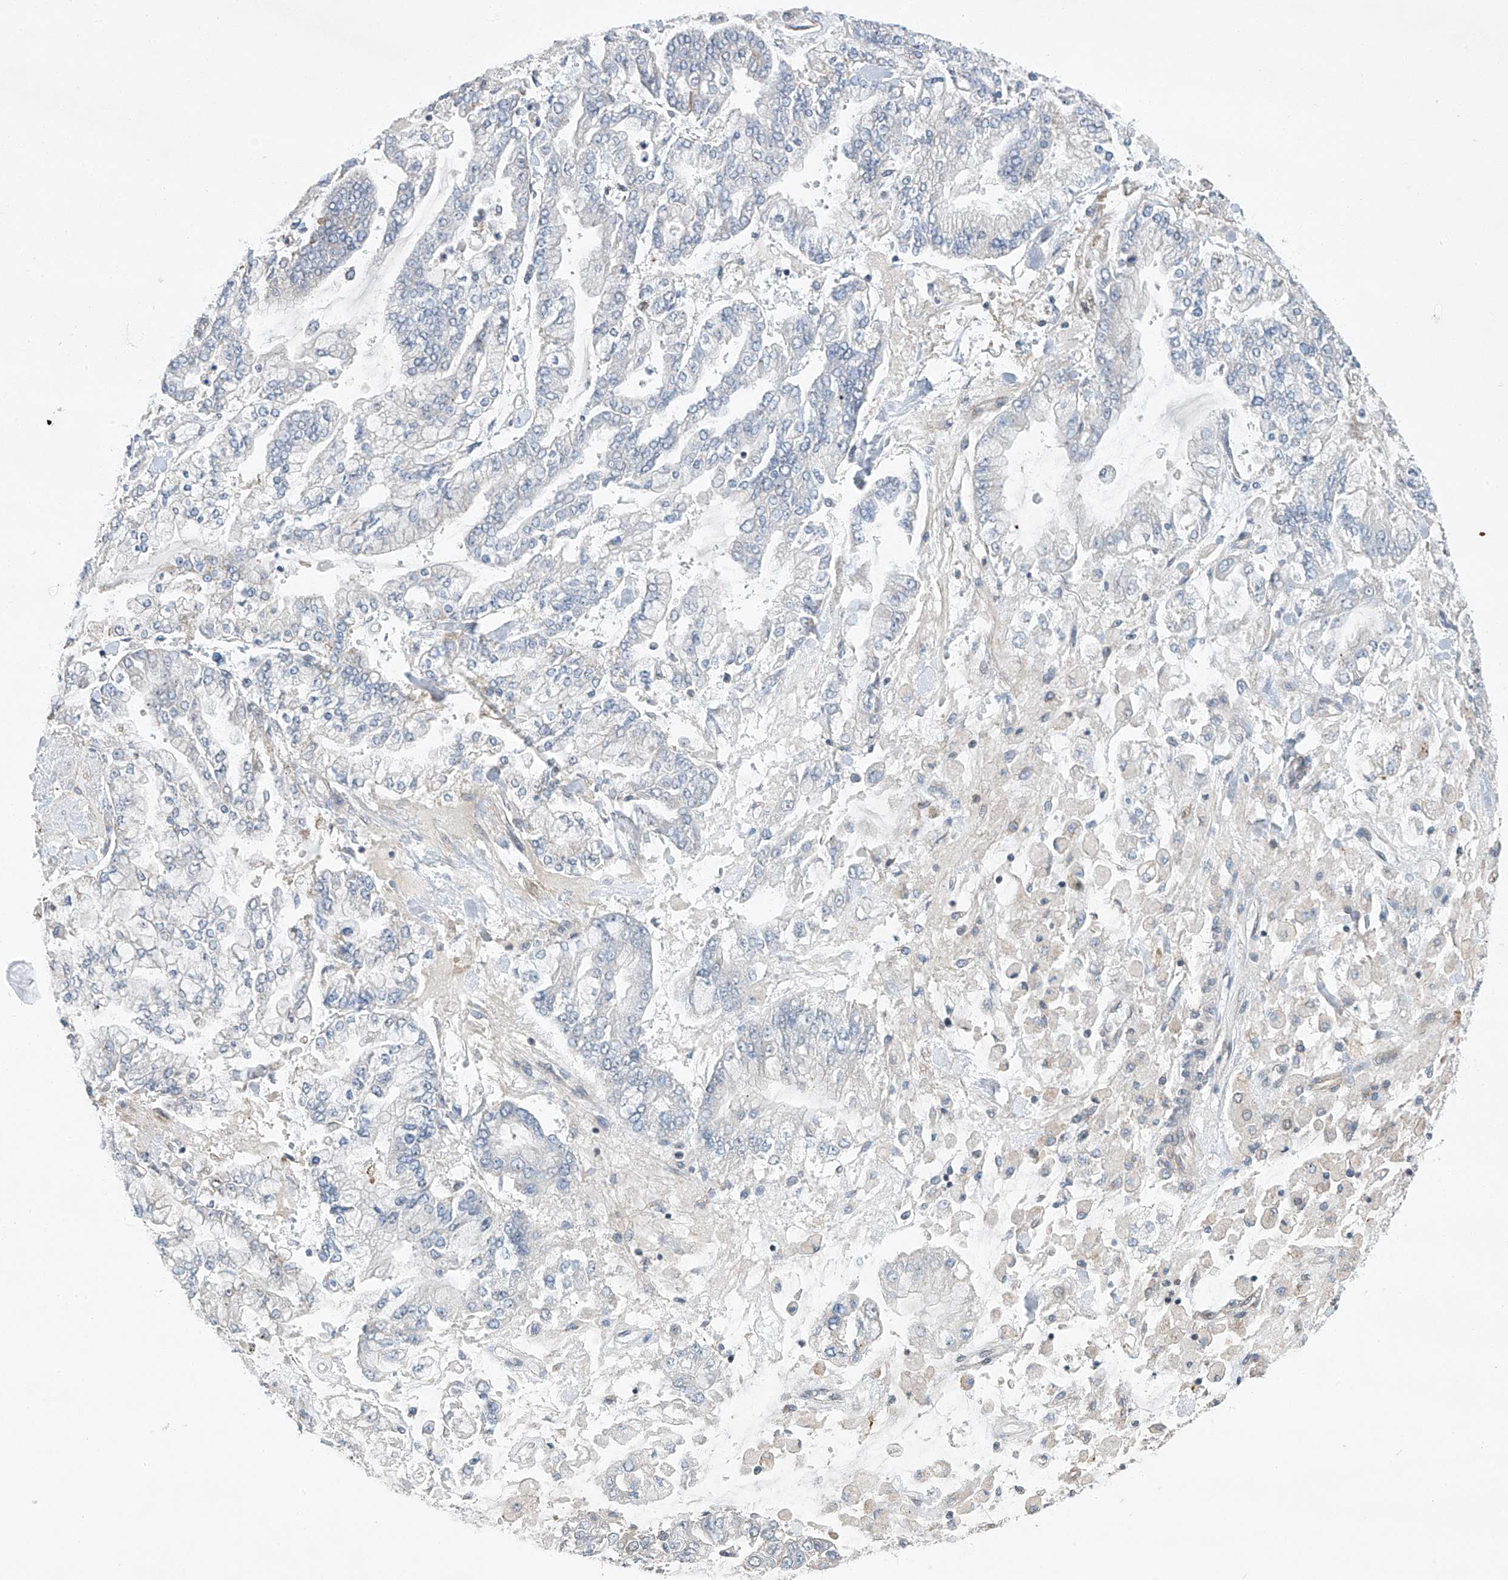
{"staining": {"intensity": "negative", "quantity": "none", "location": "none"}, "tissue": "stomach cancer", "cell_type": "Tumor cells", "image_type": "cancer", "snomed": [{"axis": "morphology", "description": "Normal tissue, NOS"}, {"axis": "morphology", "description": "Adenocarcinoma, NOS"}, {"axis": "topography", "description": "Stomach, upper"}, {"axis": "topography", "description": "Stomach"}], "caption": "Immunohistochemistry photomicrograph of human stomach cancer stained for a protein (brown), which demonstrates no staining in tumor cells.", "gene": "TAF8", "patient": {"sex": "male", "age": 76}}